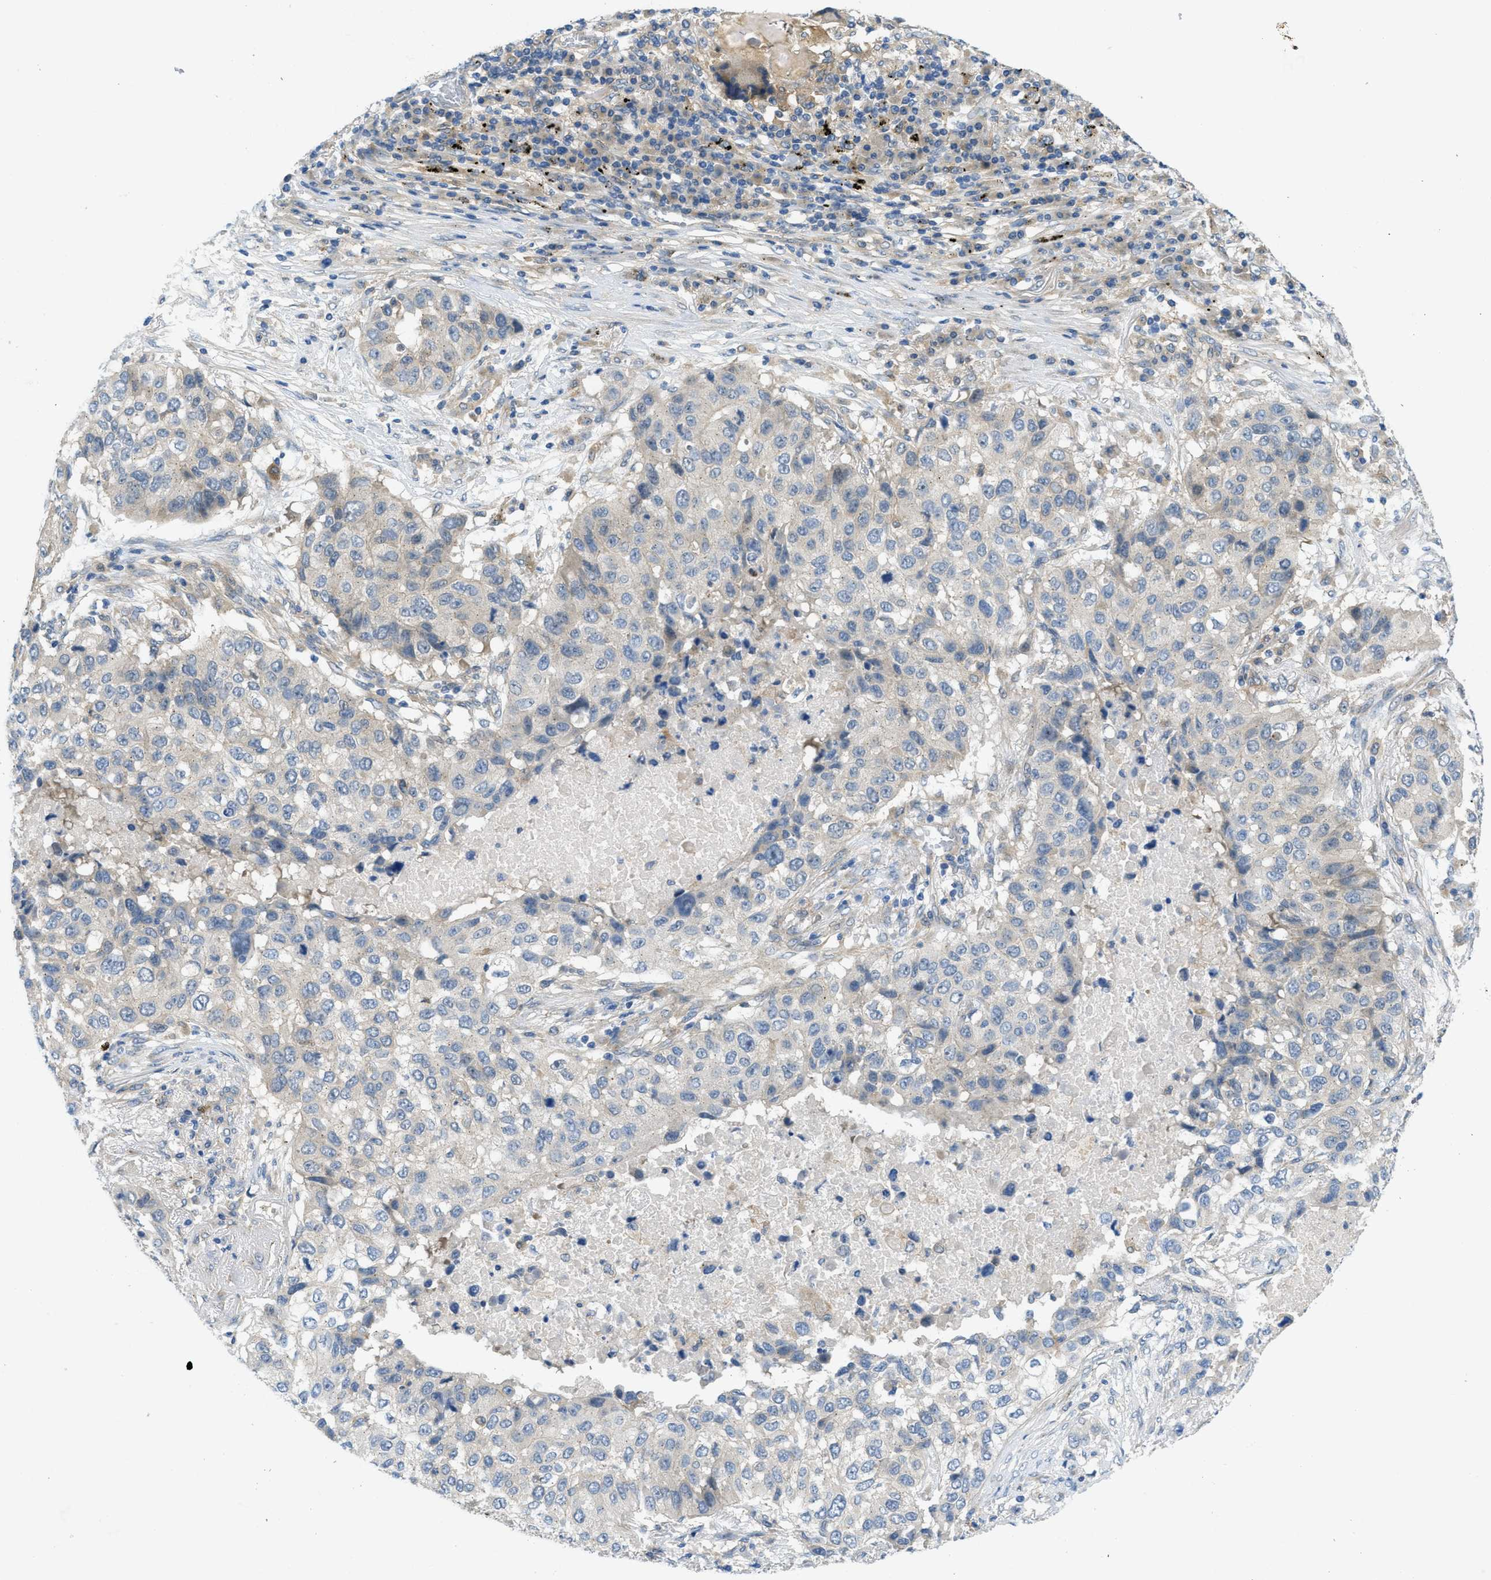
{"staining": {"intensity": "negative", "quantity": "none", "location": "none"}, "tissue": "lung cancer", "cell_type": "Tumor cells", "image_type": "cancer", "snomed": [{"axis": "morphology", "description": "Squamous cell carcinoma, NOS"}, {"axis": "topography", "description": "Lung"}], "caption": "Tumor cells are negative for brown protein staining in lung cancer.", "gene": "RIPK2", "patient": {"sex": "male", "age": 57}}